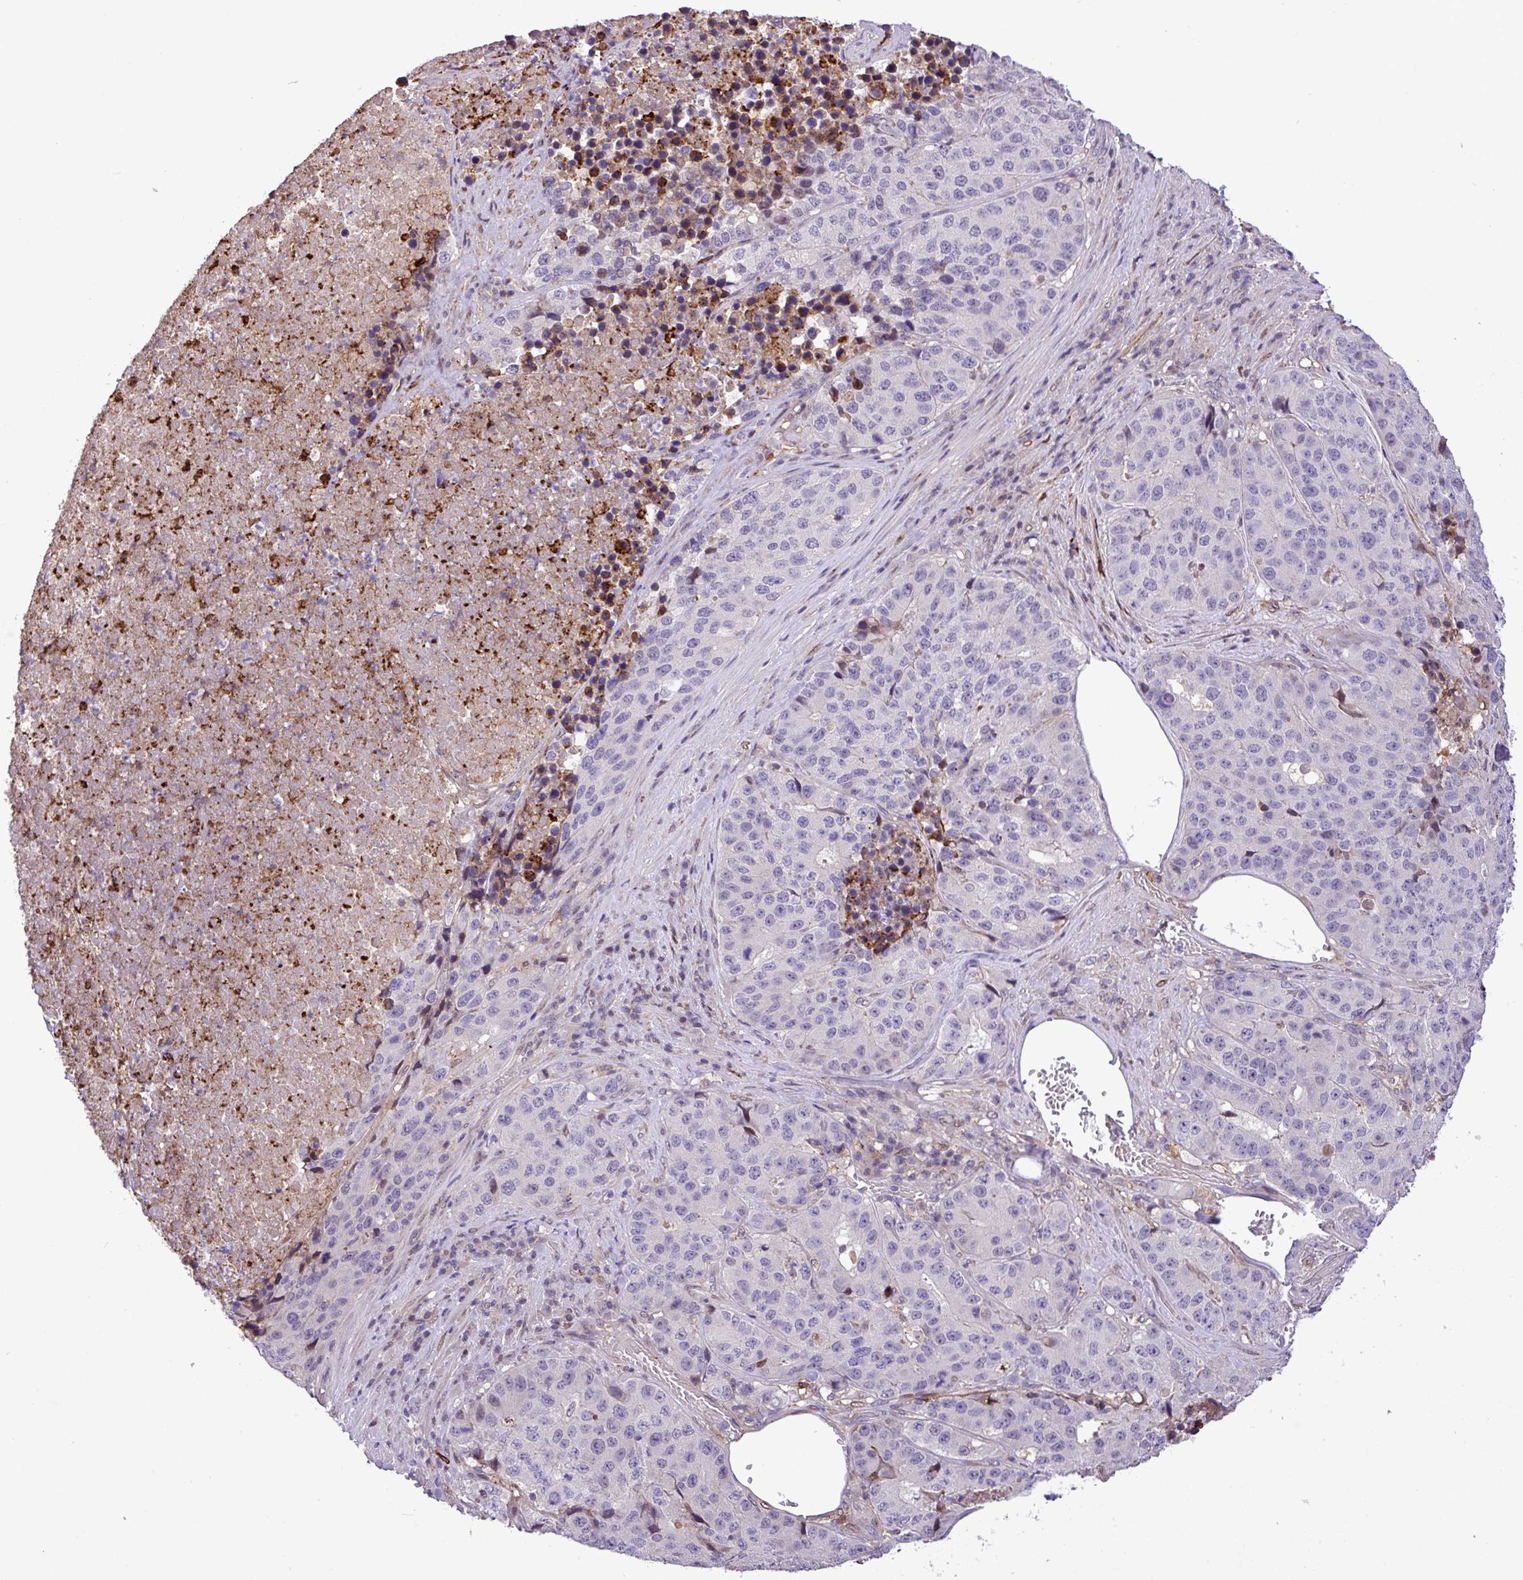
{"staining": {"intensity": "negative", "quantity": "none", "location": "none"}, "tissue": "stomach cancer", "cell_type": "Tumor cells", "image_type": "cancer", "snomed": [{"axis": "morphology", "description": "Adenocarcinoma, NOS"}, {"axis": "topography", "description": "Stomach"}], "caption": "IHC micrograph of human stomach cancer (adenocarcinoma) stained for a protein (brown), which exhibits no positivity in tumor cells.", "gene": "RPP25L", "patient": {"sex": "male", "age": 71}}